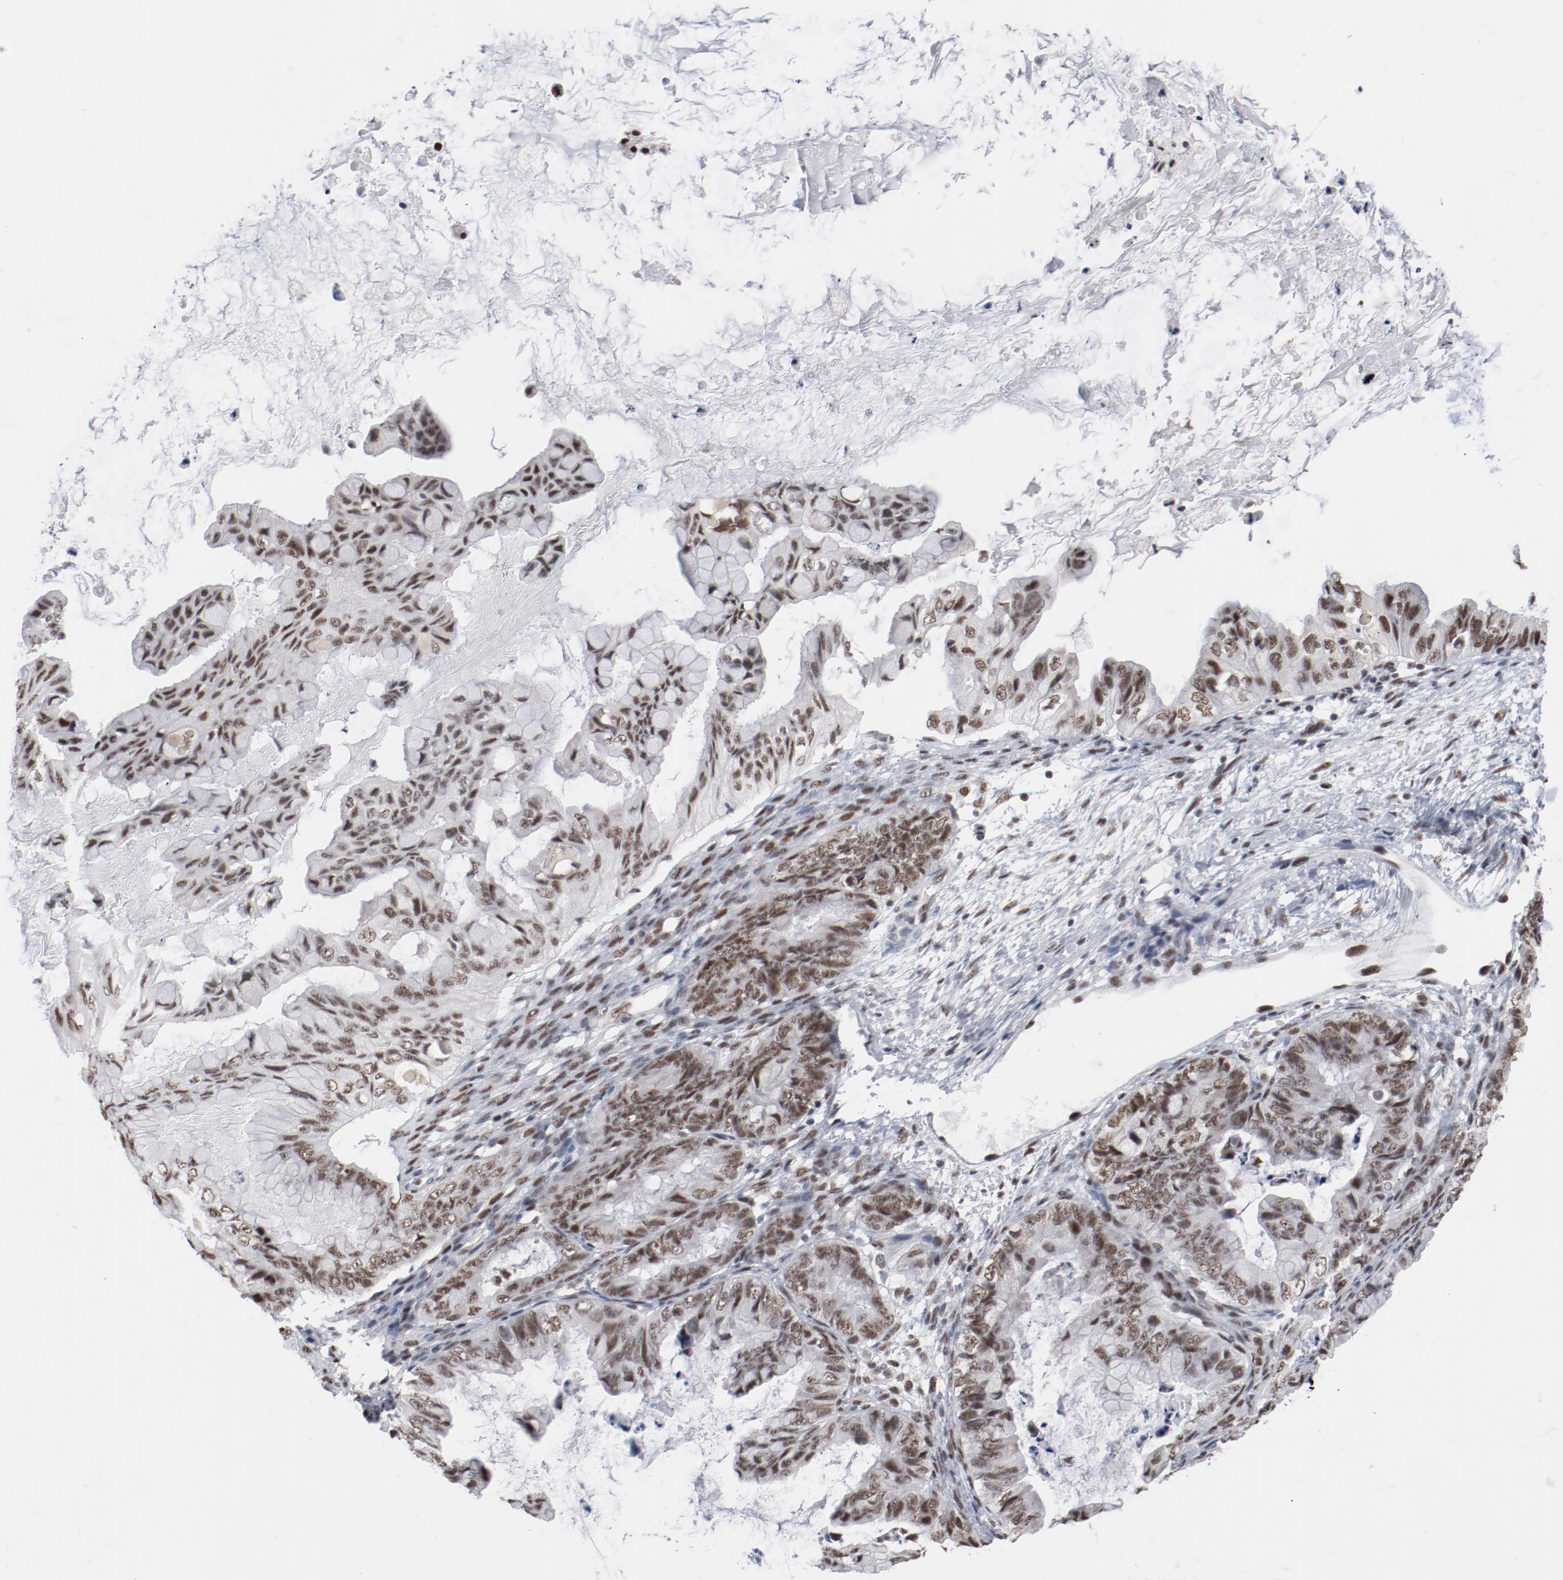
{"staining": {"intensity": "moderate", "quantity": ">75%", "location": "nuclear"}, "tissue": "ovarian cancer", "cell_type": "Tumor cells", "image_type": "cancer", "snomed": [{"axis": "morphology", "description": "Cystadenocarcinoma, mucinous, NOS"}, {"axis": "topography", "description": "Ovary"}], "caption": "Immunohistochemistry (IHC) of human ovarian cancer exhibits medium levels of moderate nuclear staining in approximately >75% of tumor cells.", "gene": "BUB3", "patient": {"sex": "female", "age": 36}}